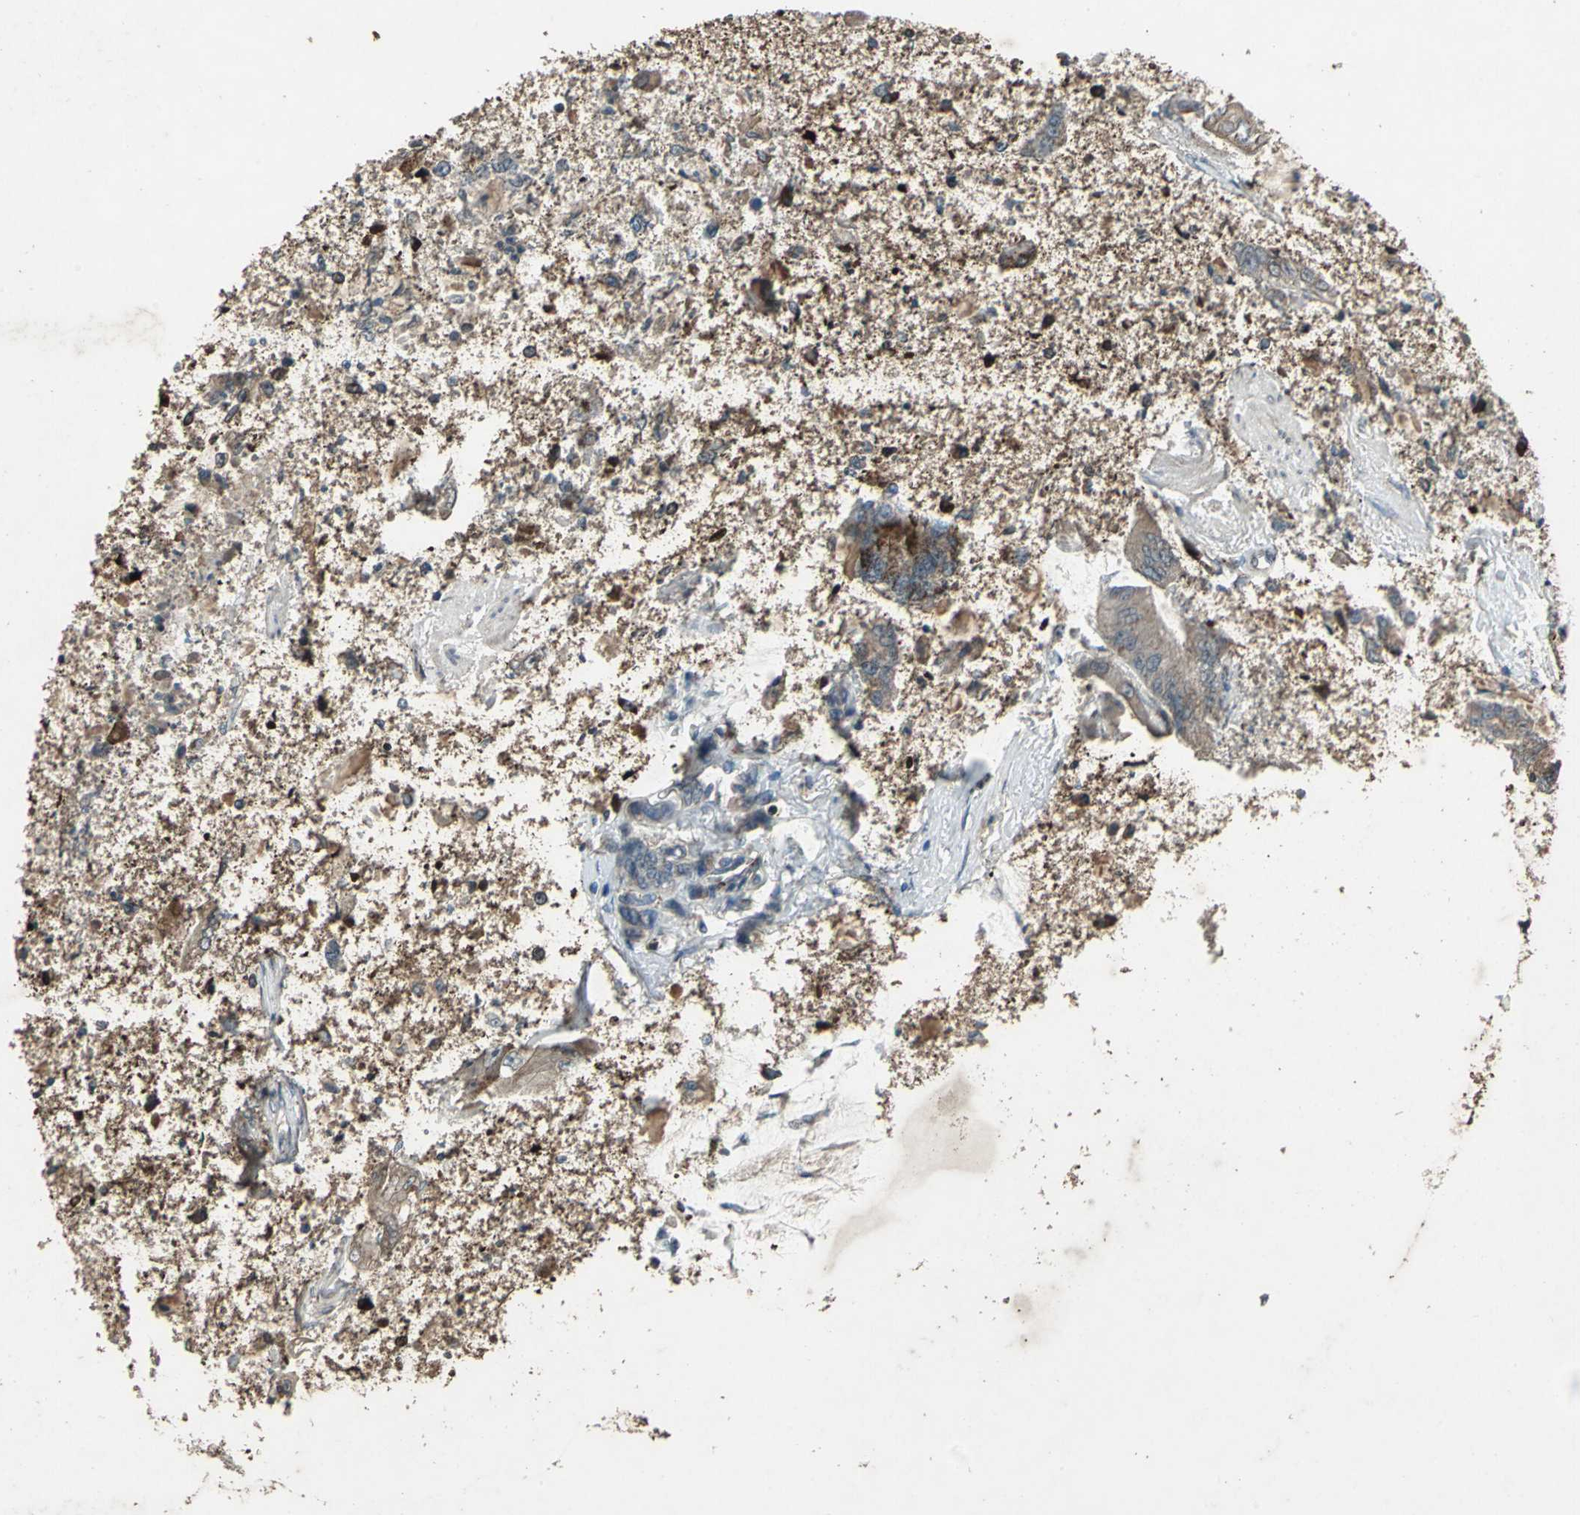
{"staining": {"intensity": "weak", "quantity": ">75%", "location": "cytoplasmic/membranous"}, "tissue": "stomach cancer", "cell_type": "Tumor cells", "image_type": "cancer", "snomed": [{"axis": "morphology", "description": "Normal tissue, NOS"}, {"axis": "morphology", "description": "Adenocarcinoma, NOS"}, {"axis": "morphology", "description": "Adenocarcinoma, High grade"}, {"axis": "topography", "description": "Stomach, upper"}, {"axis": "topography", "description": "Stomach"}], "caption": "The histopathology image reveals a brown stain indicating the presence of a protein in the cytoplasmic/membranous of tumor cells in stomach cancer.", "gene": "SEPTIN4", "patient": {"sex": "female", "age": 65}}